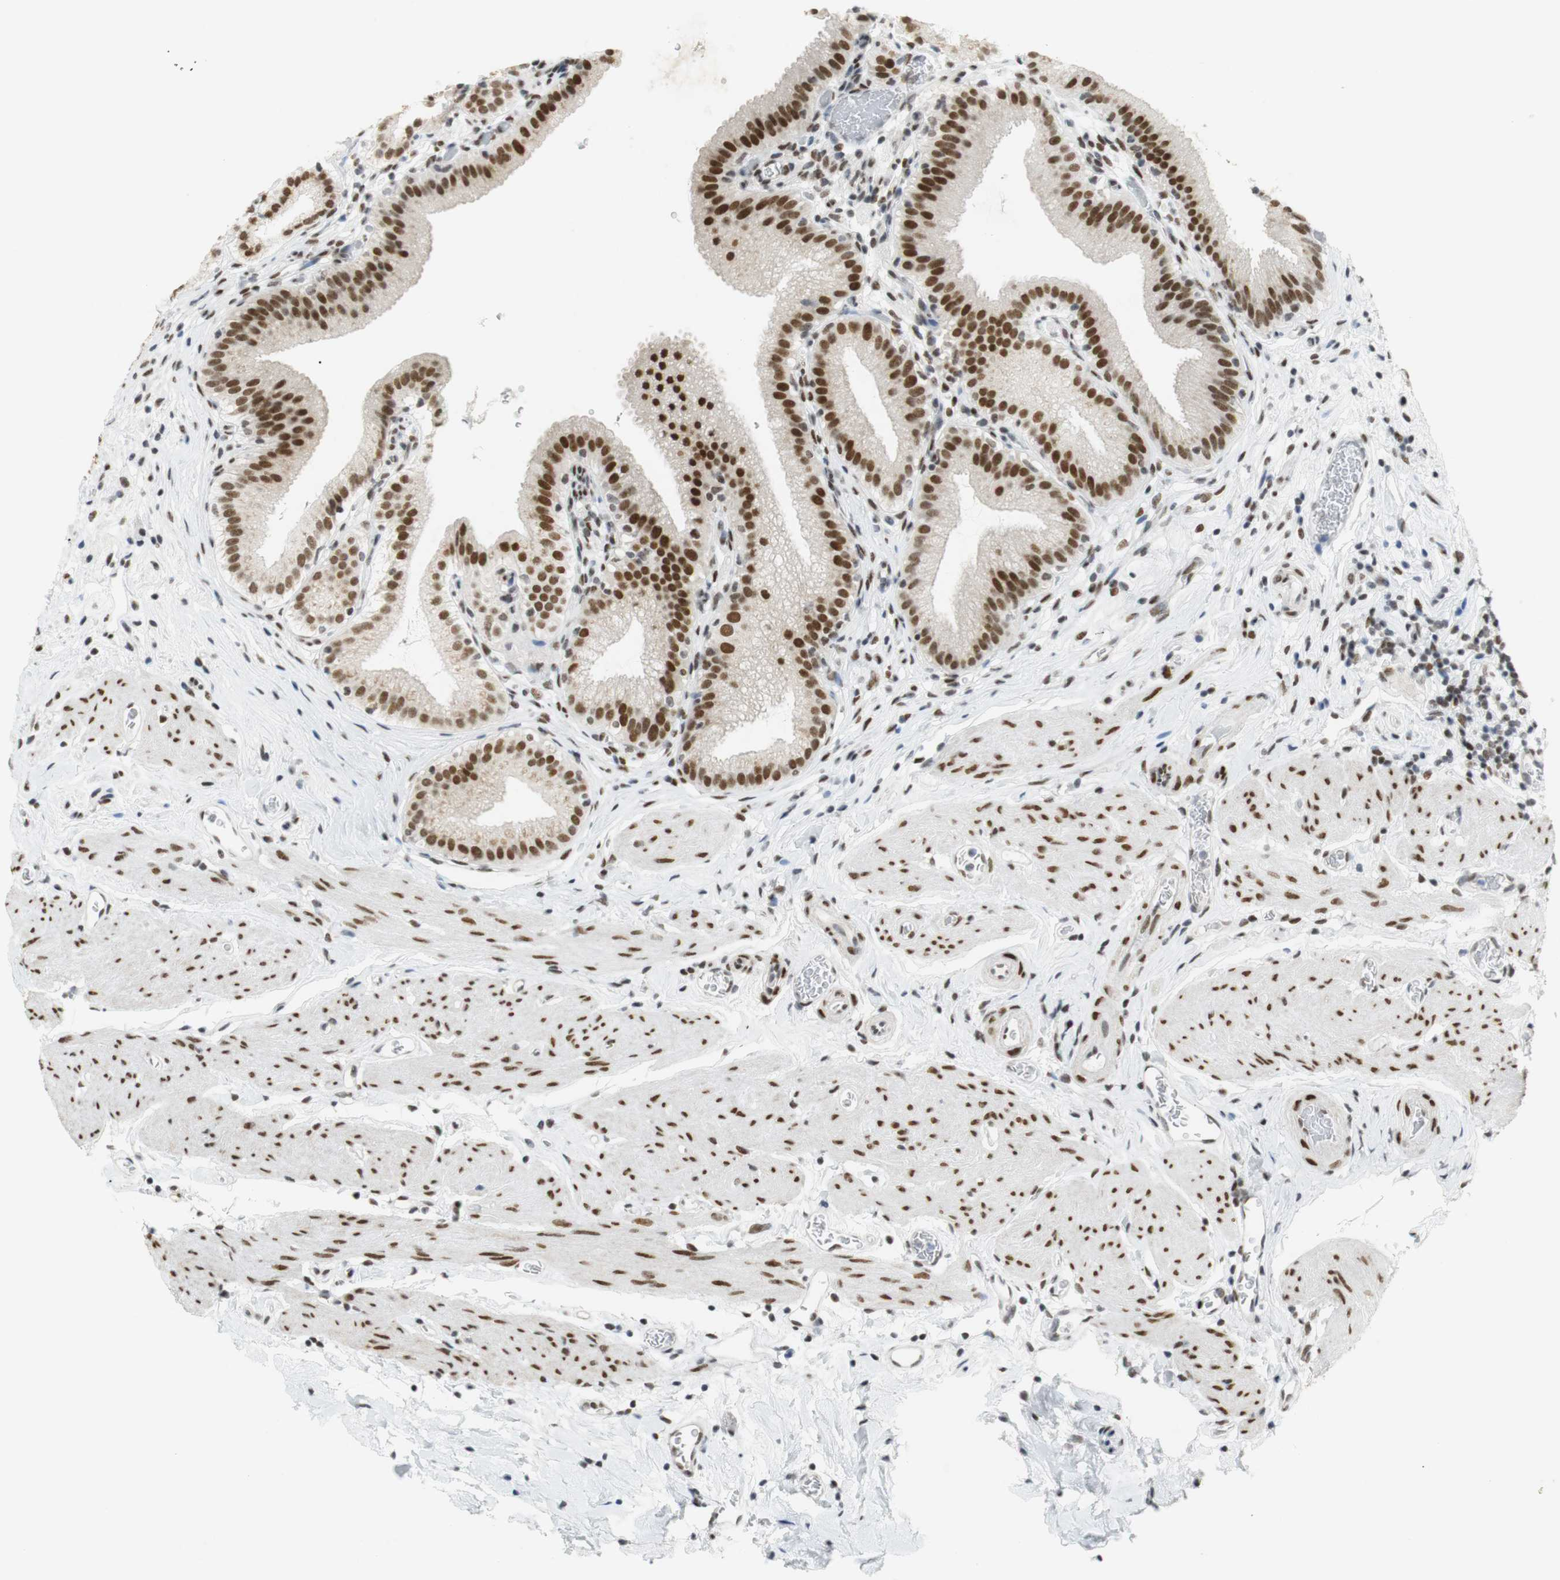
{"staining": {"intensity": "moderate", "quantity": ">75%", "location": "nuclear"}, "tissue": "gallbladder", "cell_type": "Glandular cells", "image_type": "normal", "snomed": [{"axis": "morphology", "description": "Normal tissue, NOS"}, {"axis": "topography", "description": "Gallbladder"}], "caption": "Normal gallbladder shows moderate nuclear expression in approximately >75% of glandular cells, visualized by immunohistochemistry.", "gene": "BMI1", "patient": {"sex": "male", "age": 54}}